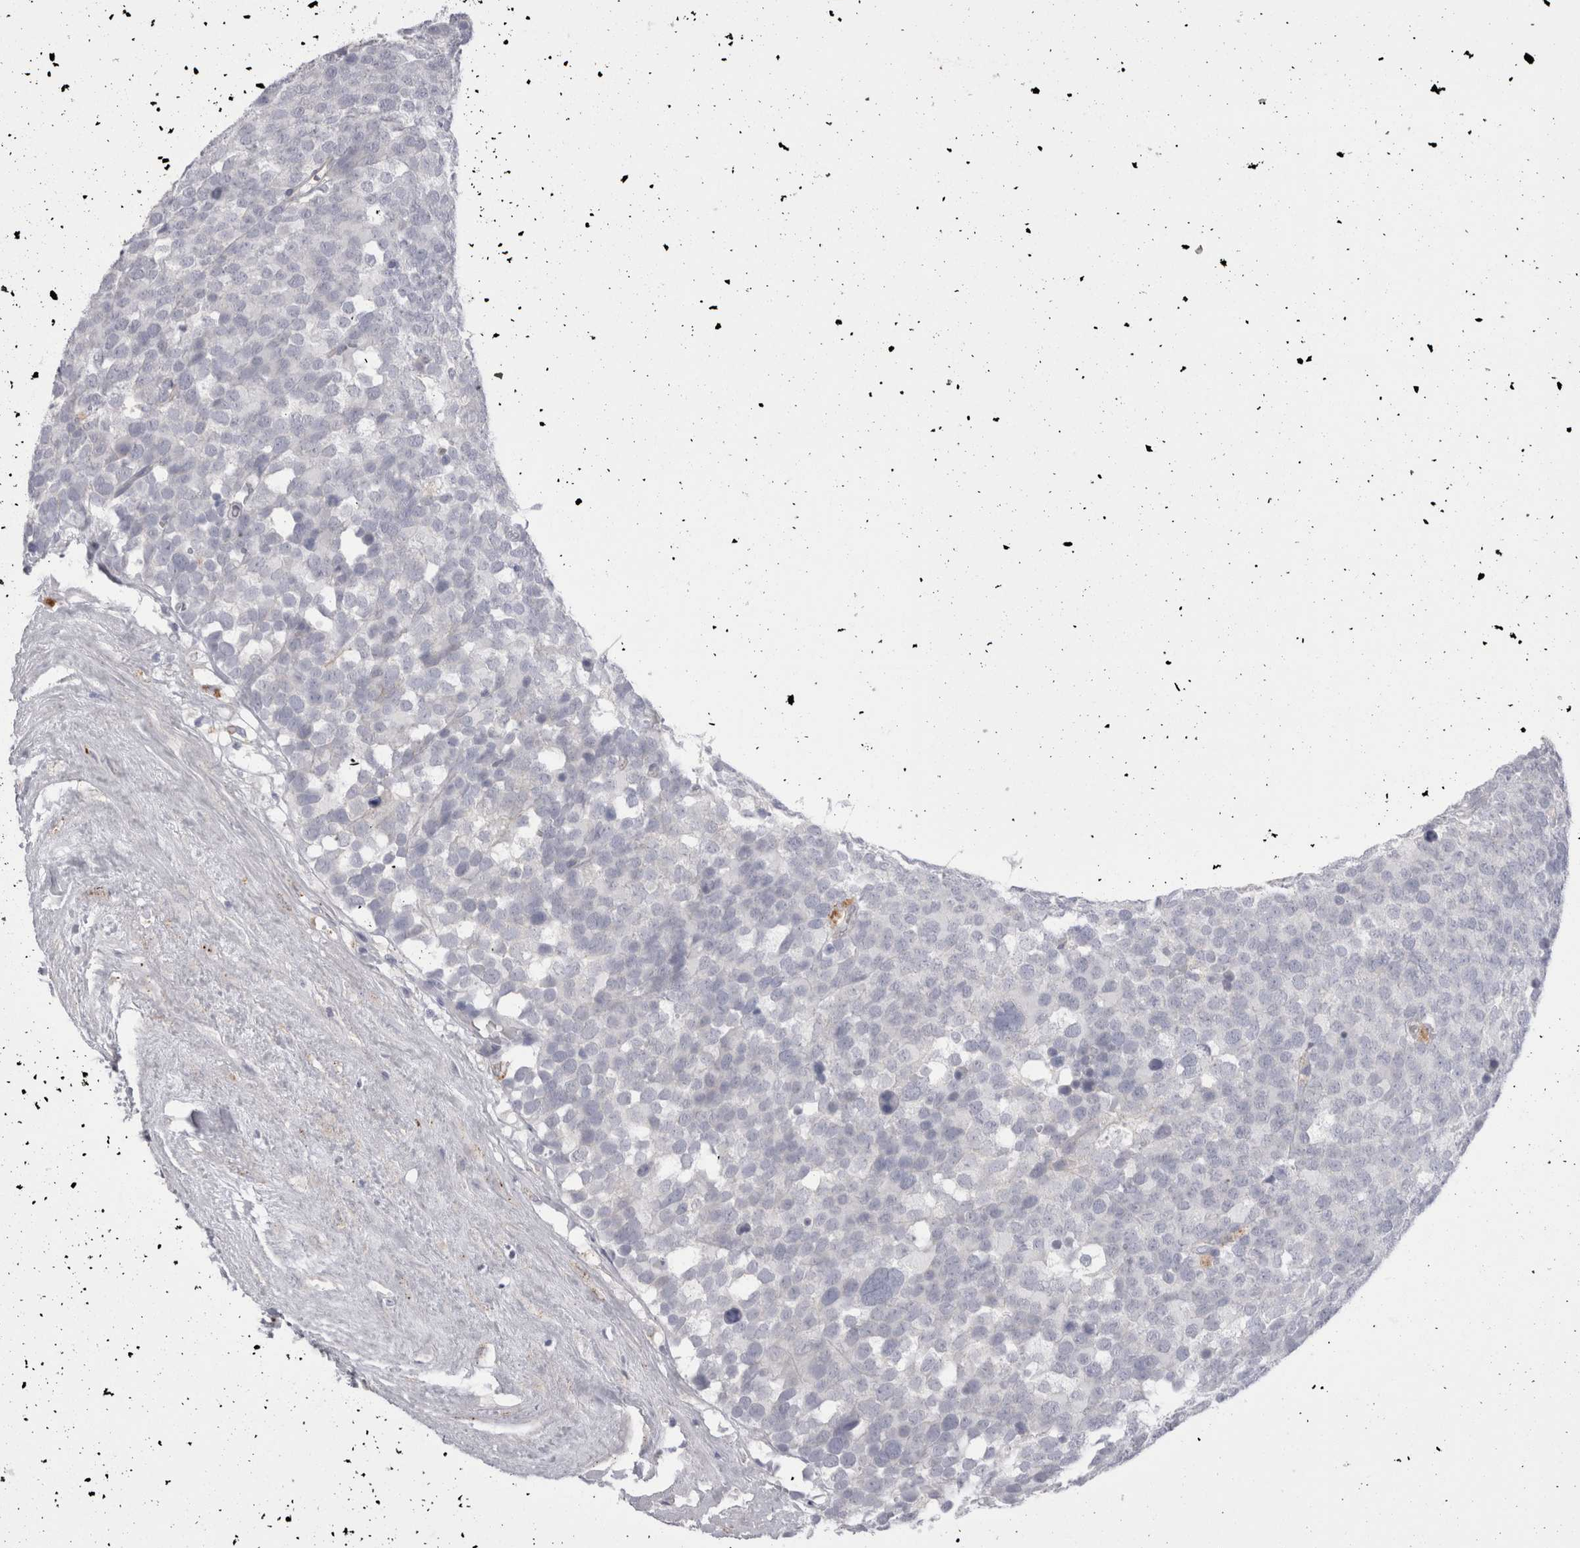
{"staining": {"intensity": "negative", "quantity": "none", "location": "none"}, "tissue": "testis cancer", "cell_type": "Tumor cells", "image_type": "cancer", "snomed": [{"axis": "morphology", "description": "Seminoma, NOS"}, {"axis": "topography", "description": "Testis"}], "caption": "Immunohistochemical staining of testis seminoma demonstrates no significant positivity in tumor cells. The staining is performed using DAB brown chromogen with nuclei counter-stained in using hematoxylin.", "gene": "EPDR1", "patient": {"sex": "male", "age": 71}}